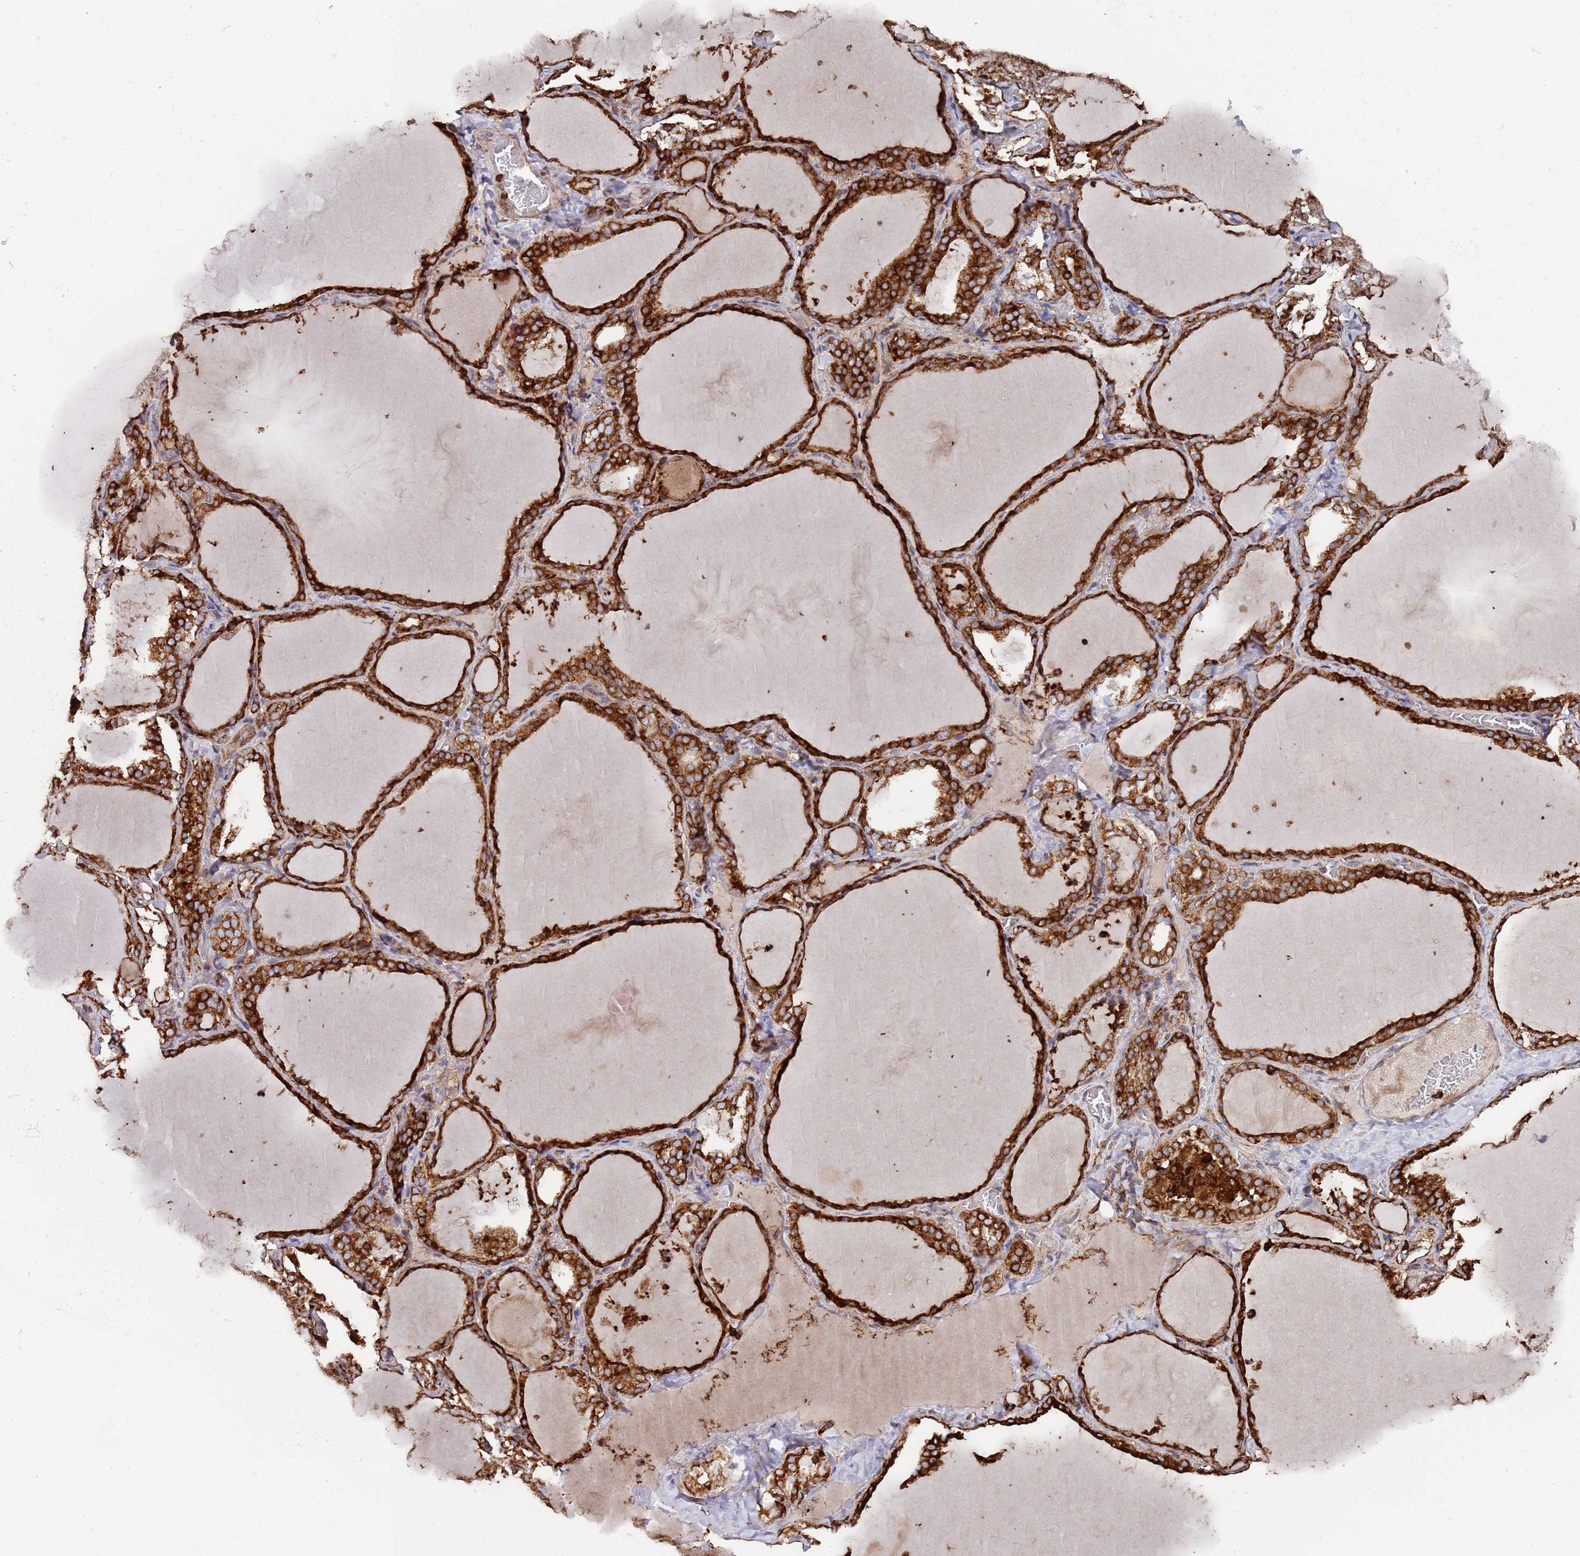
{"staining": {"intensity": "strong", "quantity": ">75%", "location": "cytoplasmic/membranous"}, "tissue": "thyroid gland", "cell_type": "Glandular cells", "image_type": "normal", "snomed": [{"axis": "morphology", "description": "Normal tissue, NOS"}, {"axis": "topography", "description": "Thyroid gland"}], "caption": "Protein analysis of normal thyroid gland displays strong cytoplasmic/membranous positivity in about >75% of glandular cells. (brown staining indicates protein expression, while blue staining denotes nuclei).", "gene": "LACC1", "patient": {"sex": "female", "age": 22}}